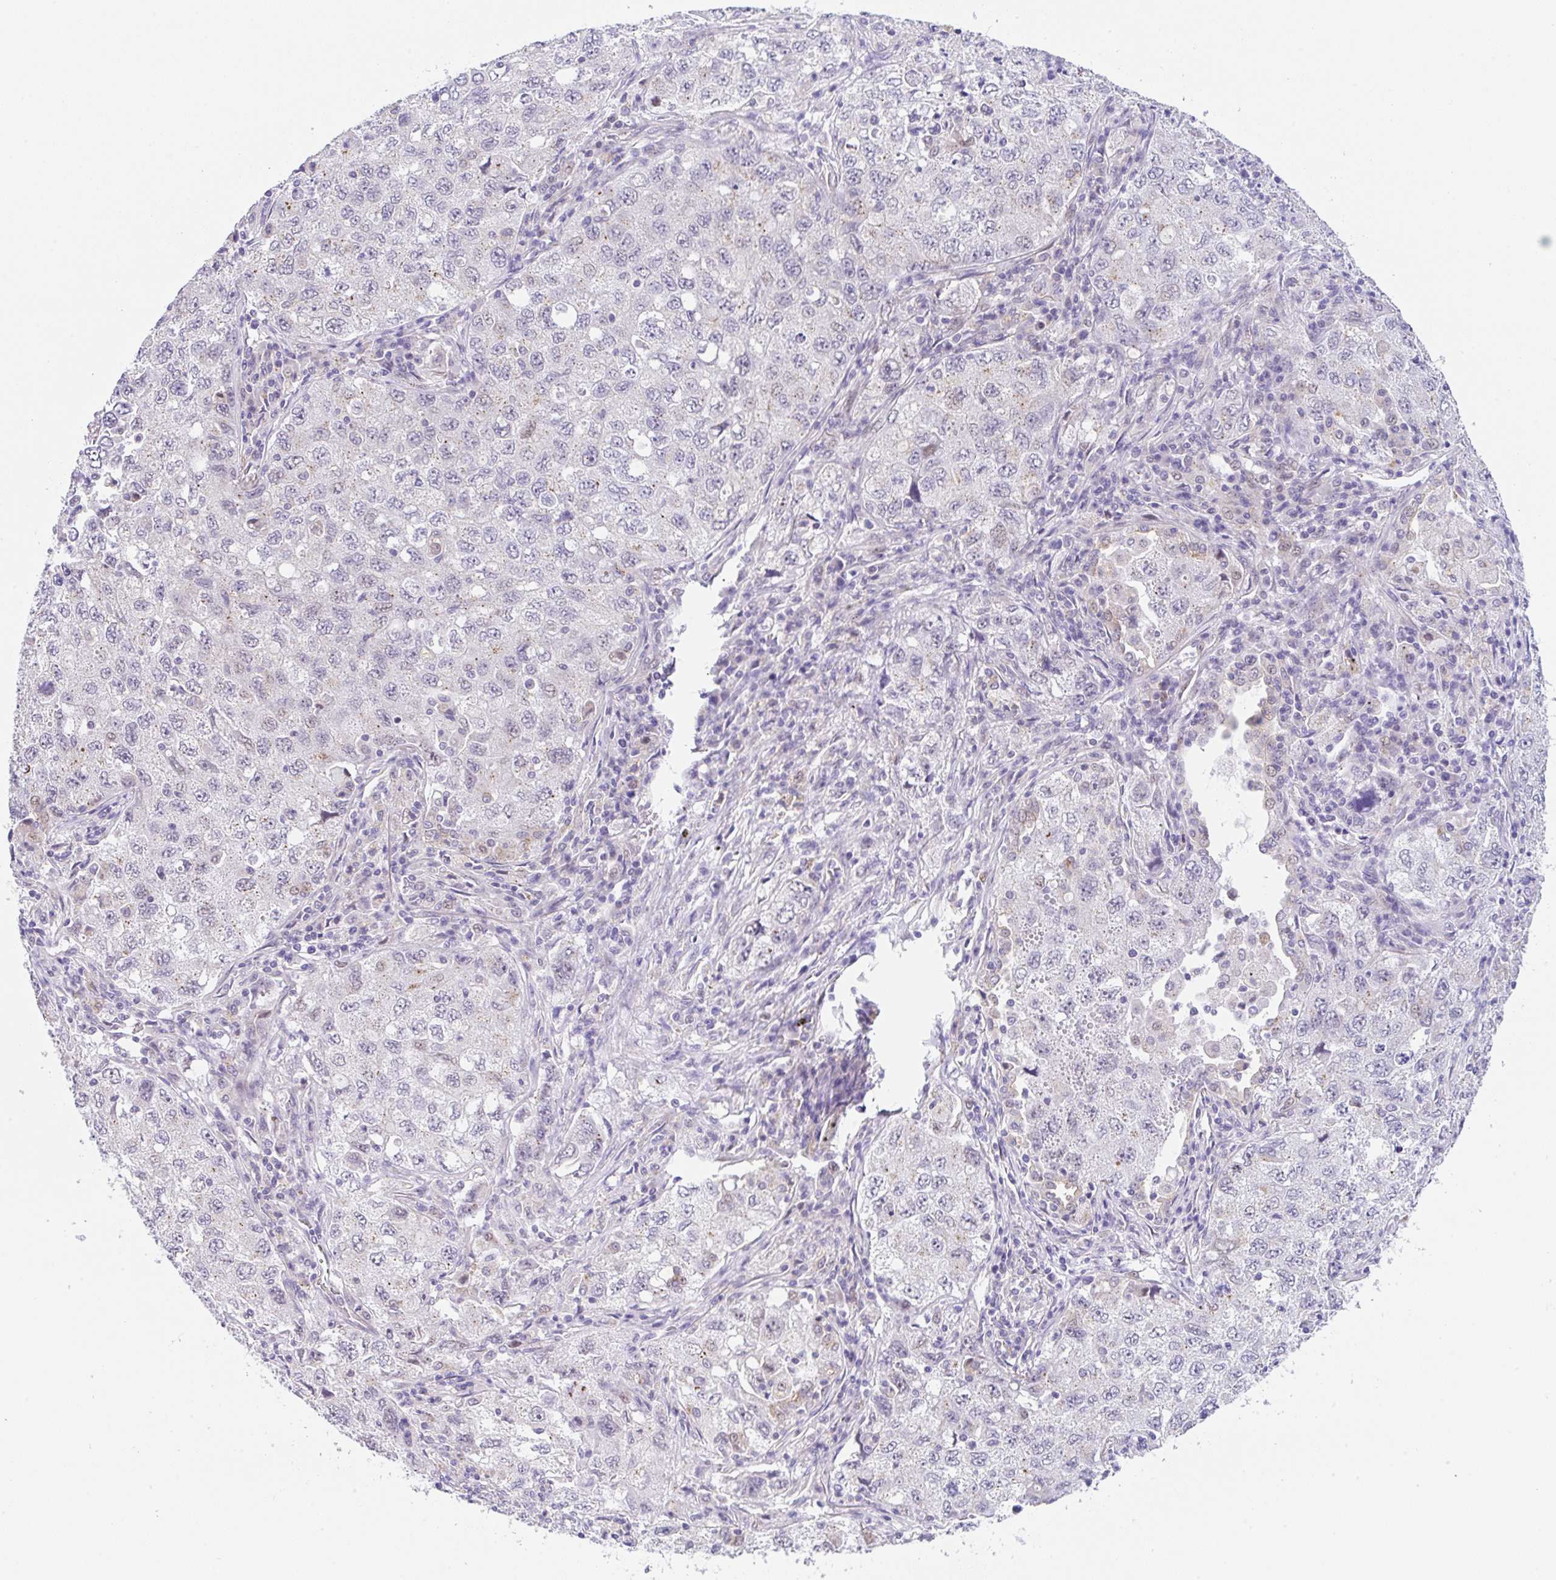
{"staining": {"intensity": "negative", "quantity": "none", "location": "none"}, "tissue": "lung cancer", "cell_type": "Tumor cells", "image_type": "cancer", "snomed": [{"axis": "morphology", "description": "Adenocarcinoma, NOS"}, {"axis": "topography", "description": "Lung"}], "caption": "Adenocarcinoma (lung) was stained to show a protein in brown. There is no significant expression in tumor cells. The staining is performed using DAB (3,3'-diaminobenzidine) brown chromogen with nuclei counter-stained in using hematoxylin.", "gene": "CGNL1", "patient": {"sex": "female", "age": 57}}